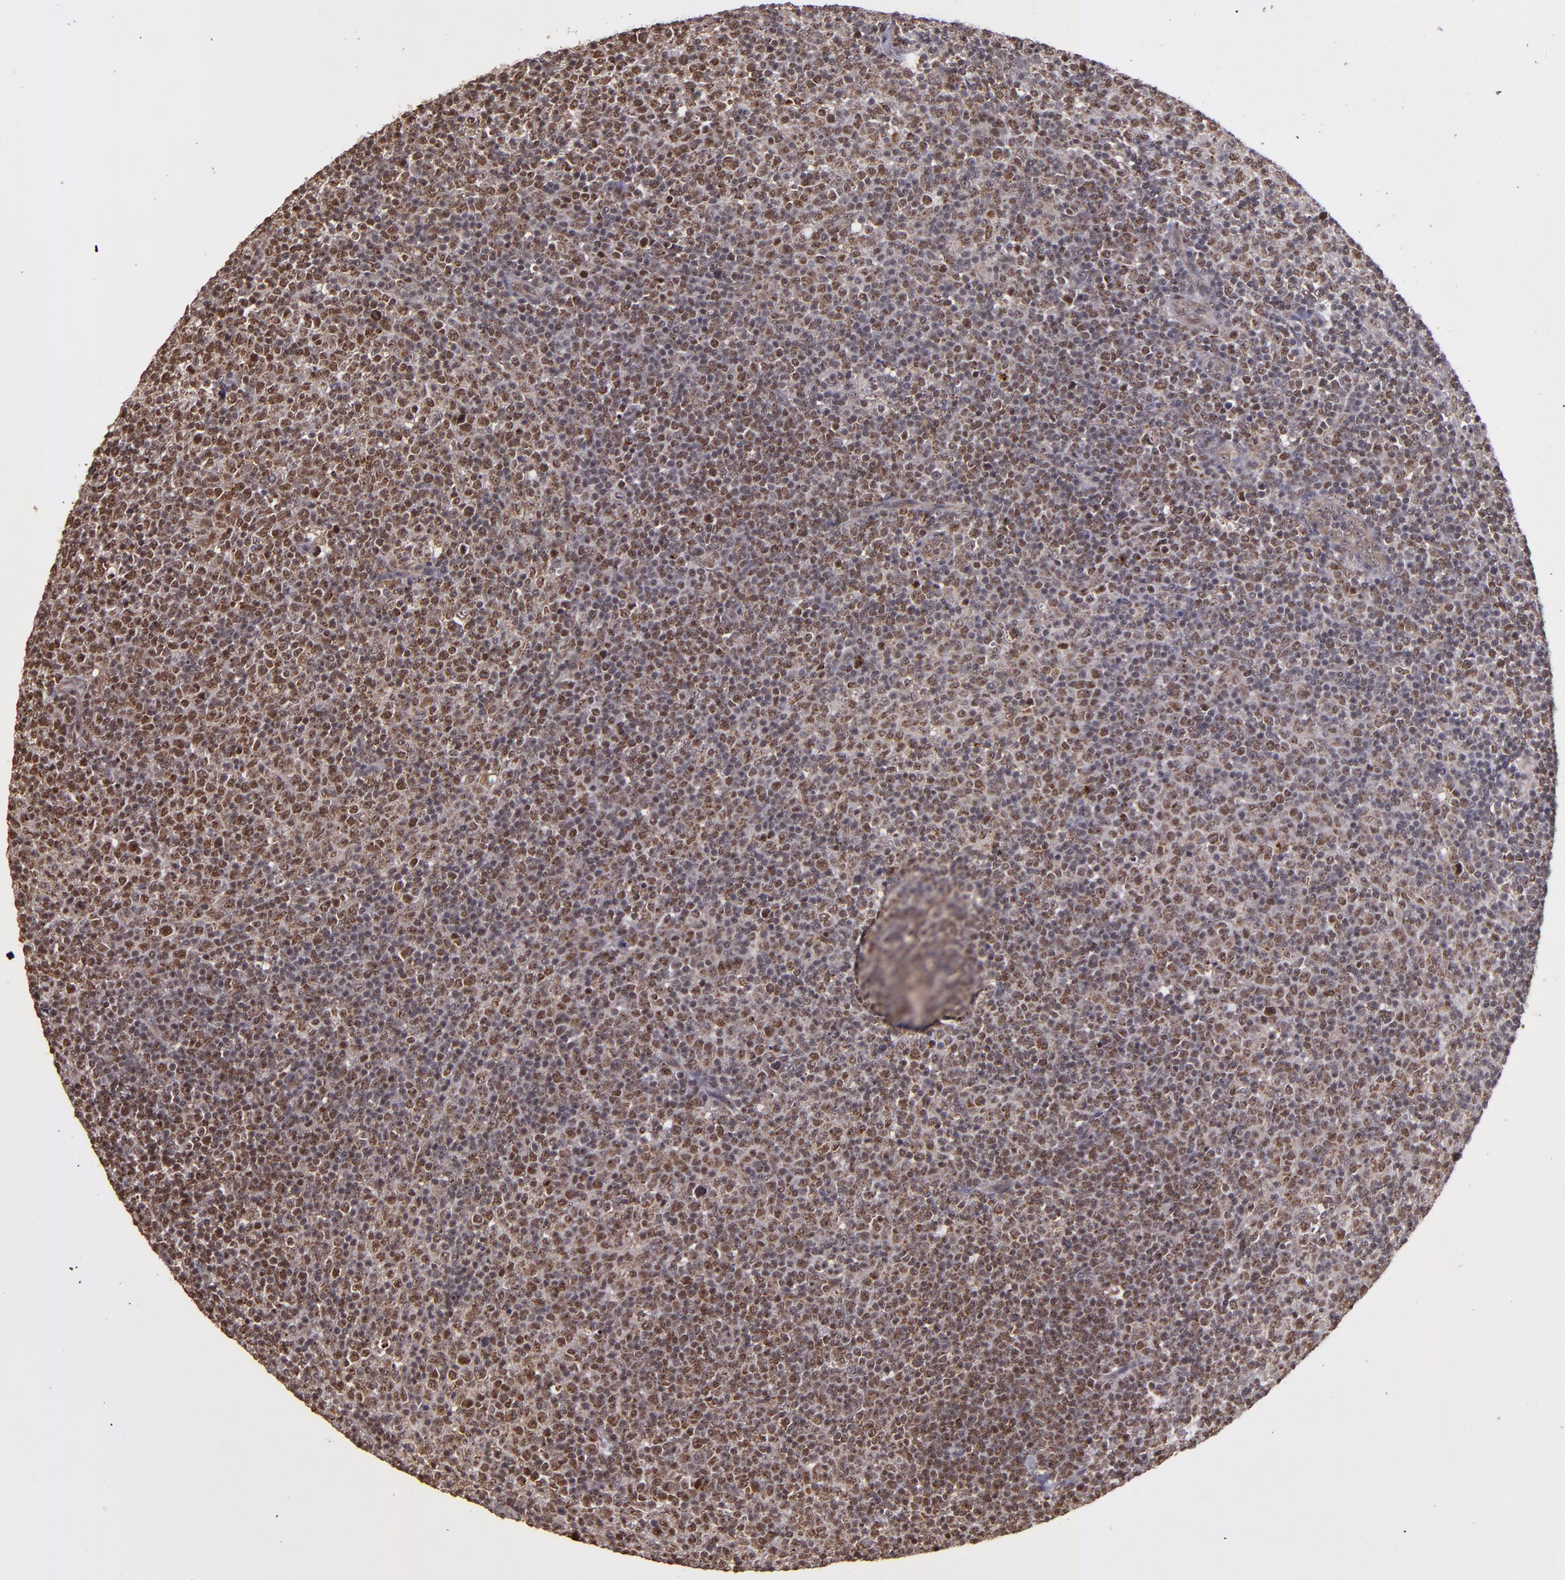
{"staining": {"intensity": "moderate", "quantity": "25%-75%", "location": "nuclear"}, "tissue": "lymphoma", "cell_type": "Tumor cells", "image_type": "cancer", "snomed": [{"axis": "morphology", "description": "Malignant lymphoma, non-Hodgkin's type, Low grade"}, {"axis": "topography", "description": "Lymph node"}], "caption": "The micrograph exhibits a brown stain indicating the presence of a protein in the nuclear of tumor cells in malignant lymphoma, non-Hodgkin's type (low-grade). (brown staining indicates protein expression, while blue staining denotes nuclei).", "gene": "CECR2", "patient": {"sex": "male", "age": 70}}